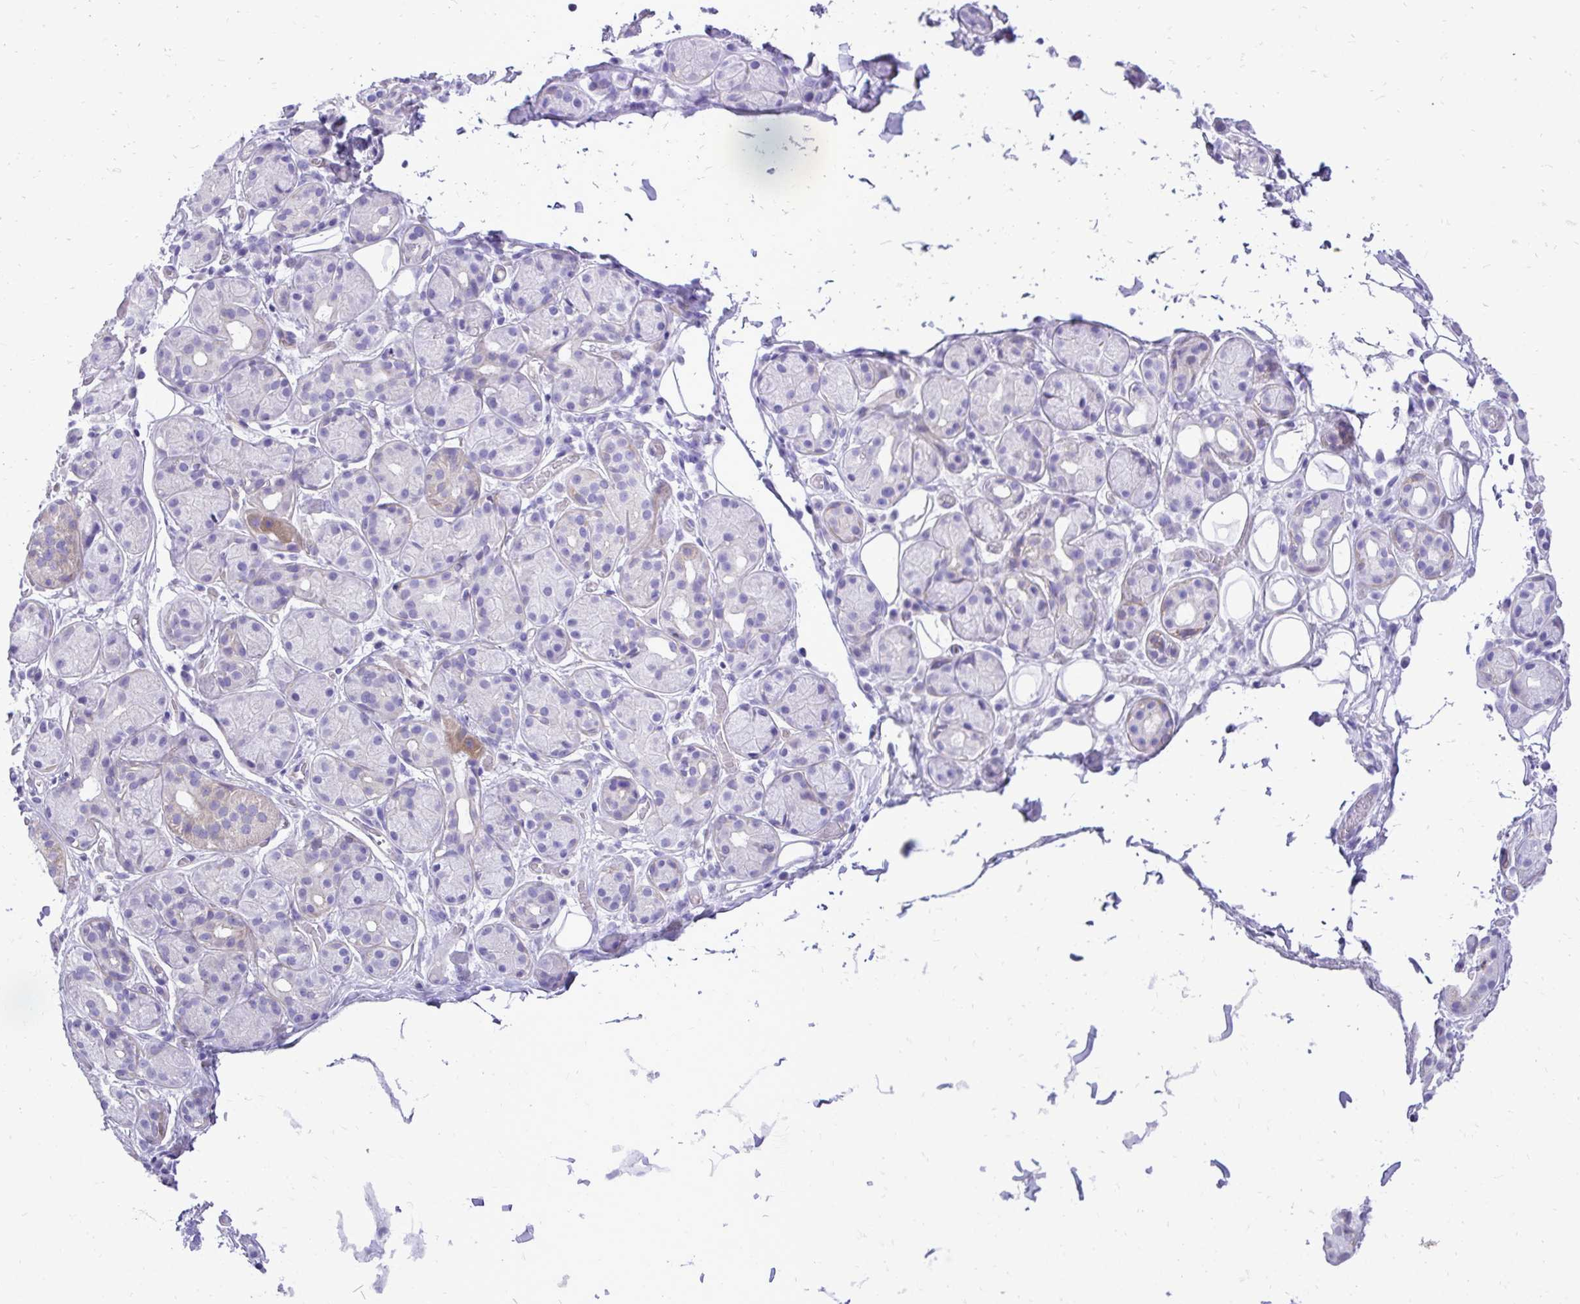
{"staining": {"intensity": "negative", "quantity": "none", "location": "none"}, "tissue": "salivary gland", "cell_type": "Glandular cells", "image_type": "normal", "snomed": [{"axis": "morphology", "description": "Normal tissue, NOS"}, {"axis": "topography", "description": "Salivary gland"}, {"axis": "topography", "description": "Peripheral nerve tissue"}], "caption": "A histopathology image of human salivary gland is negative for staining in glandular cells. The staining was performed using DAB to visualize the protein expression in brown, while the nuclei were stained in blue with hematoxylin (Magnification: 20x).", "gene": "PELI3", "patient": {"sex": "male", "age": 71}}